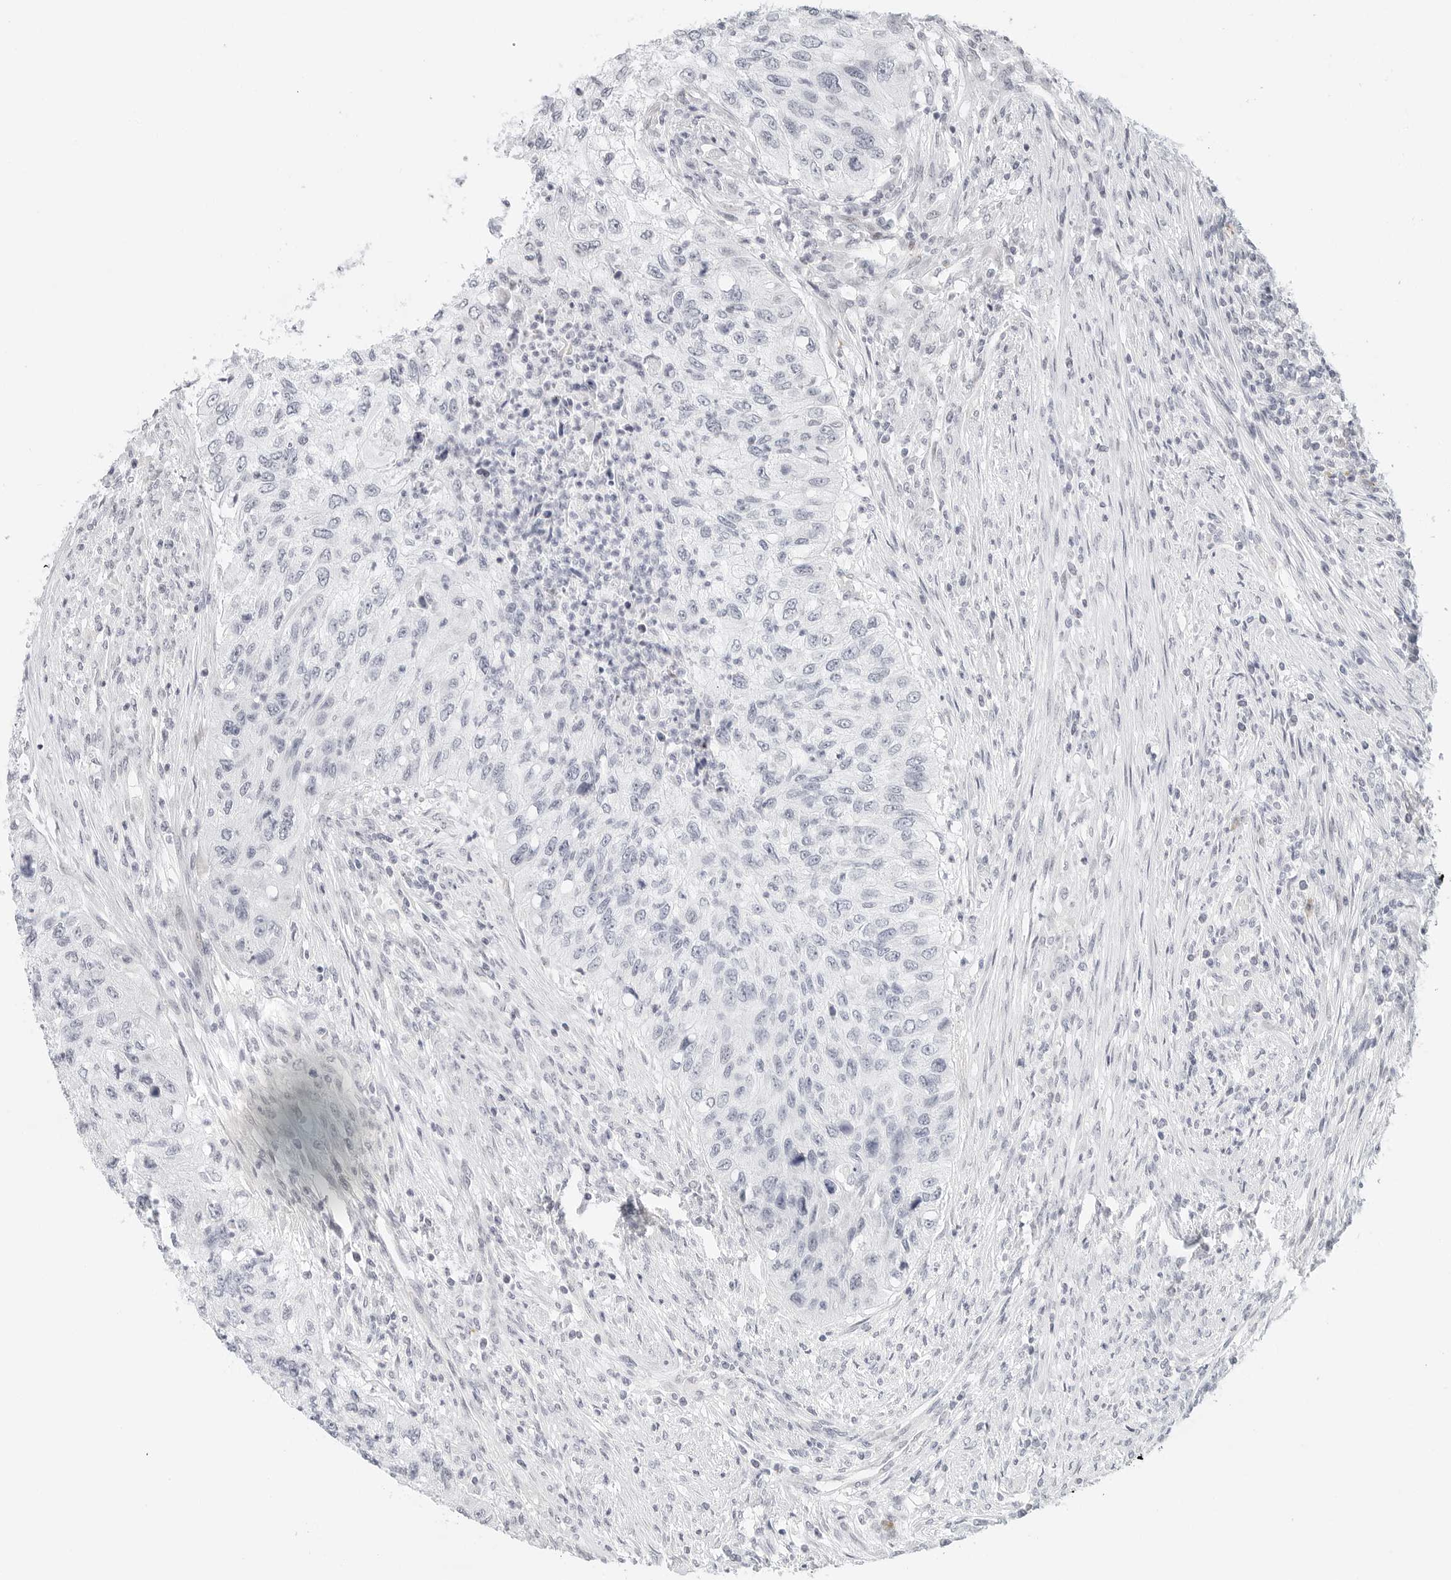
{"staining": {"intensity": "negative", "quantity": "none", "location": "none"}, "tissue": "urothelial cancer", "cell_type": "Tumor cells", "image_type": "cancer", "snomed": [{"axis": "morphology", "description": "Urothelial carcinoma, High grade"}, {"axis": "topography", "description": "Urinary bladder"}], "caption": "This is an IHC histopathology image of urothelial carcinoma (high-grade). There is no expression in tumor cells.", "gene": "PARP10", "patient": {"sex": "female", "age": 60}}